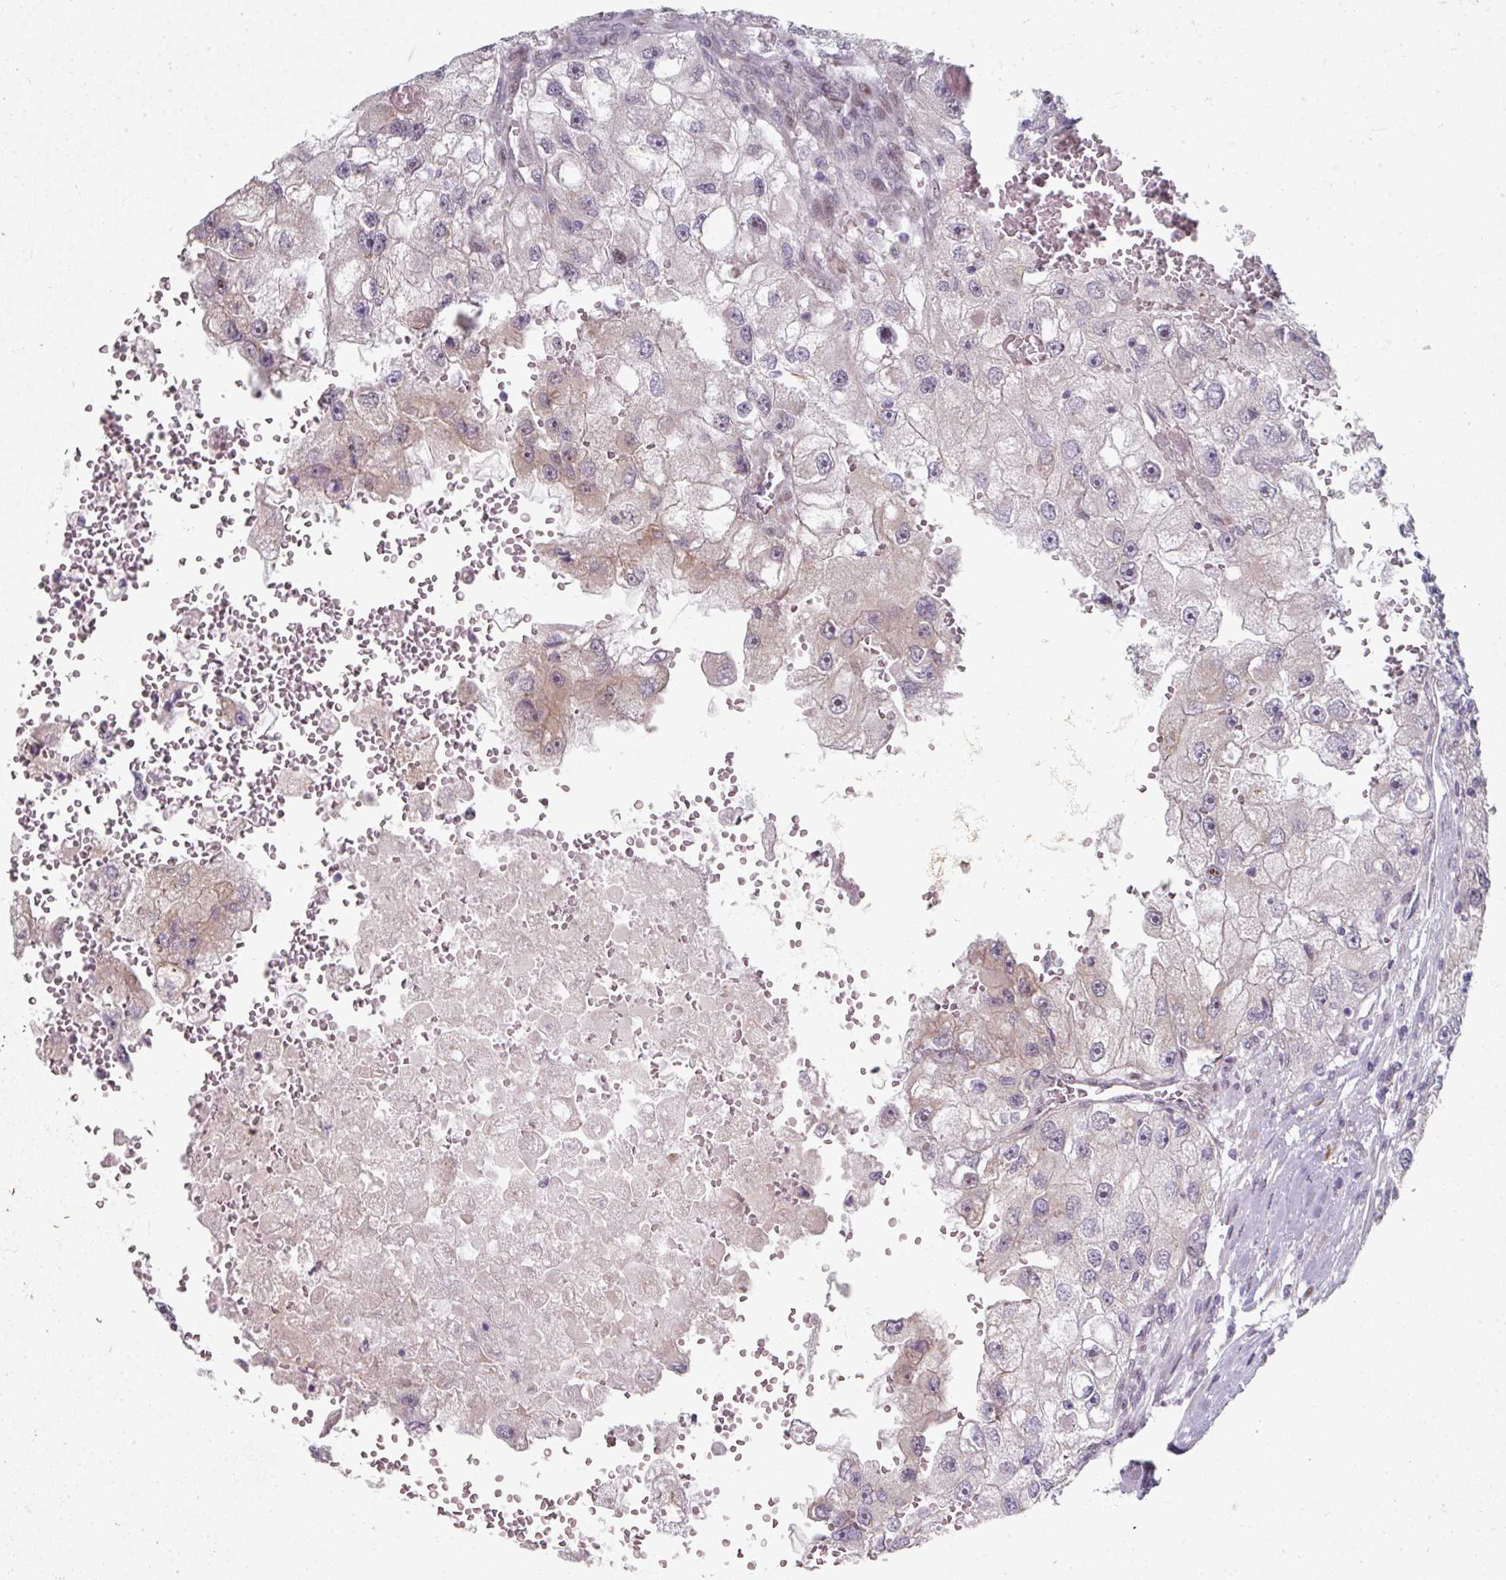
{"staining": {"intensity": "negative", "quantity": "none", "location": "none"}, "tissue": "renal cancer", "cell_type": "Tumor cells", "image_type": "cancer", "snomed": [{"axis": "morphology", "description": "Adenocarcinoma, NOS"}, {"axis": "topography", "description": "Kidney"}], "caption": "IHC histopathology image of neoplastic tissue: renal adenocarcinoma stained with DAB (3,3'-diaminobenzidine) displays no significant protein staining in tumor cells.", "gene": "TMCC1", "patient": {"sex": "male", "age": 63}}